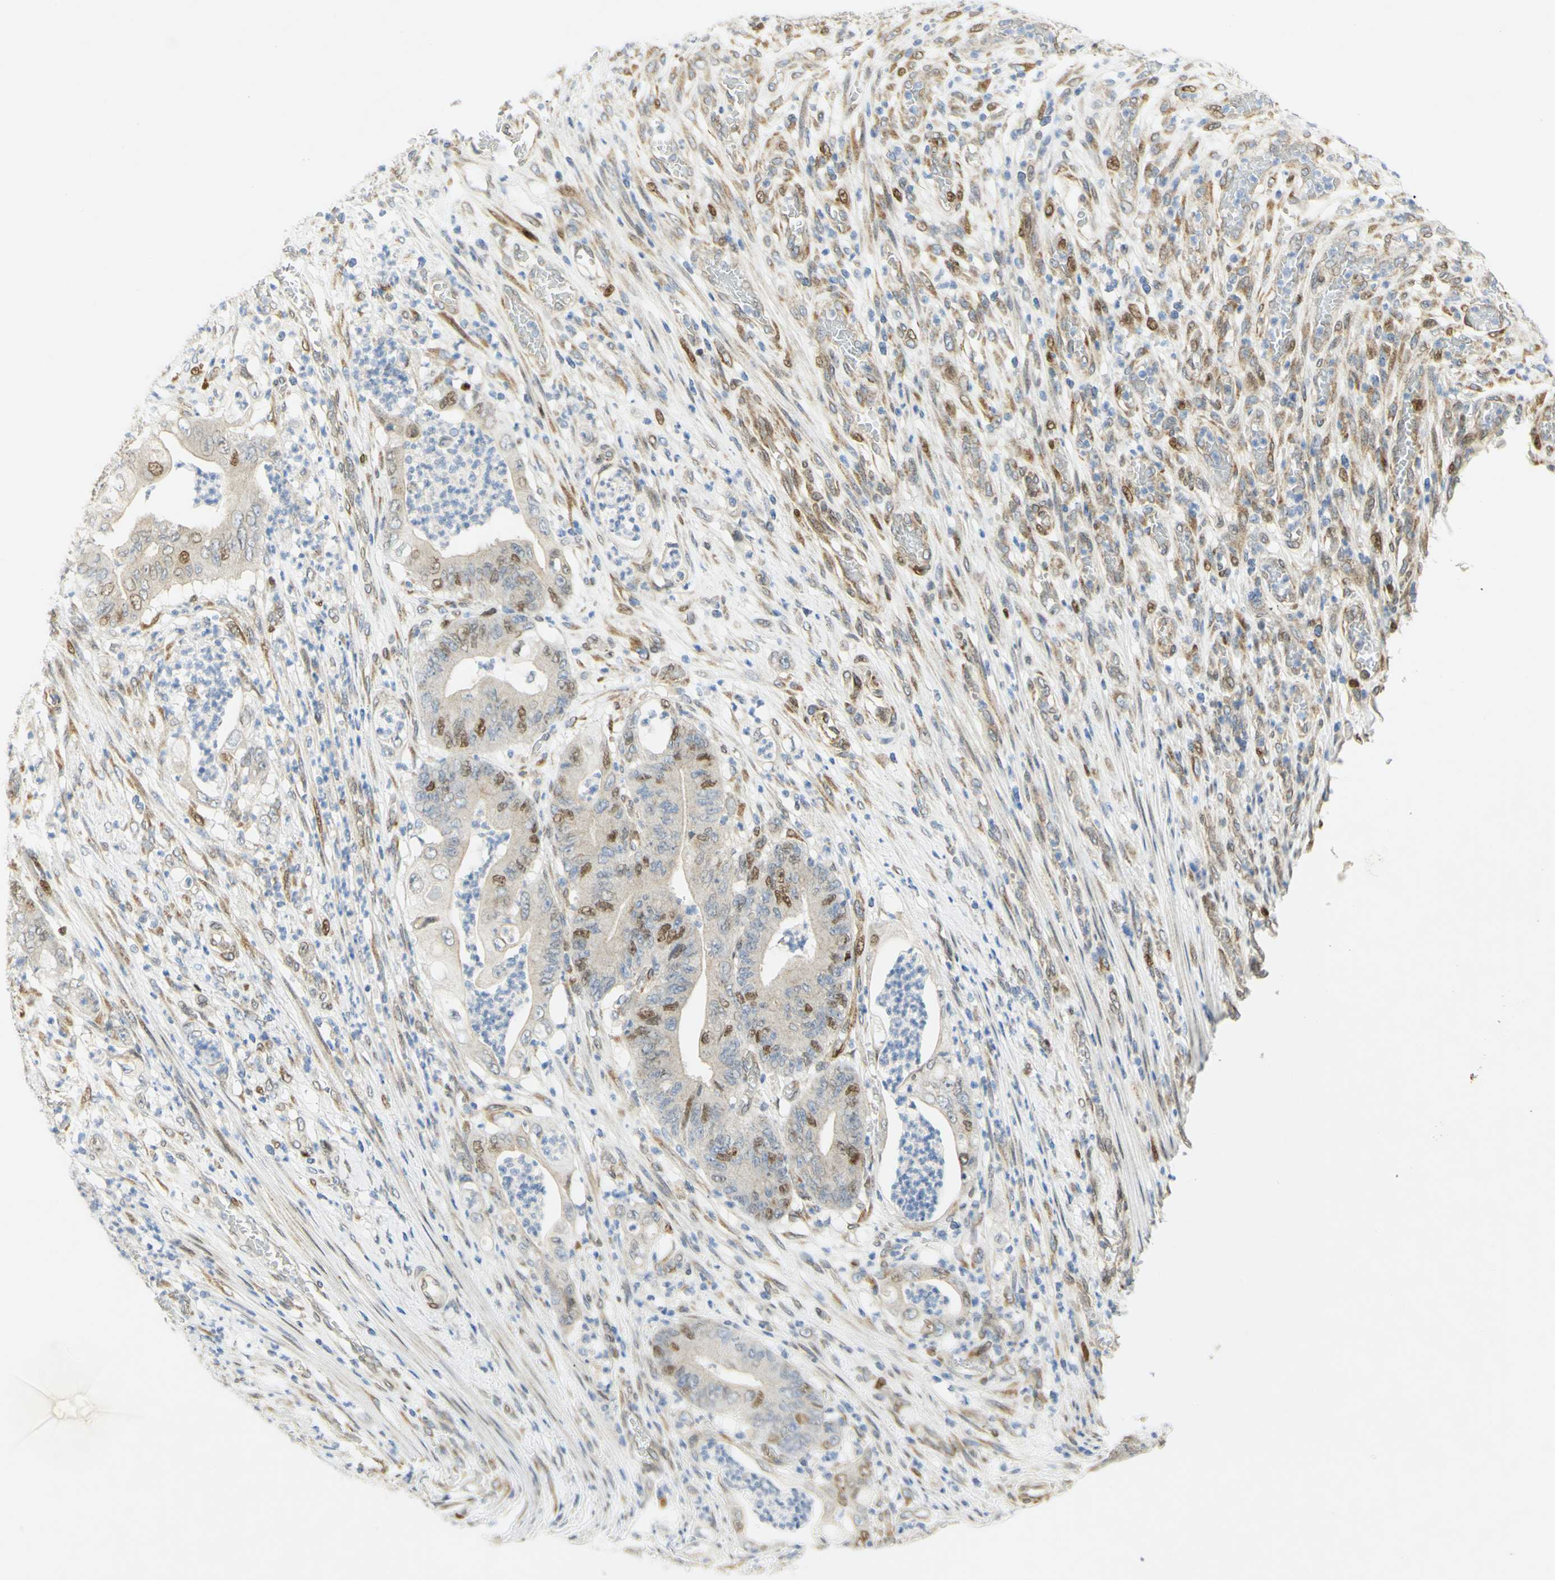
{"staining": {"intensity": "moderate", "quantity": "<25%", "location": "nuclear"}, "tissue": "stomach cancer", "cell_type": "Tumor cells", "image_type": "cancer", "snomed": [{"axis": "morphology", "description": "Adenocarcinoma, NOS"}, {"axis": "topography", "description": "Stomach"}], "caption": "Tumor cells exhibit low levels of moderate nuclear staining in approximately <25% of cells in stomach cancer.", "gene": "E2F1", "patient": {"sex": "female", "age": 73}}